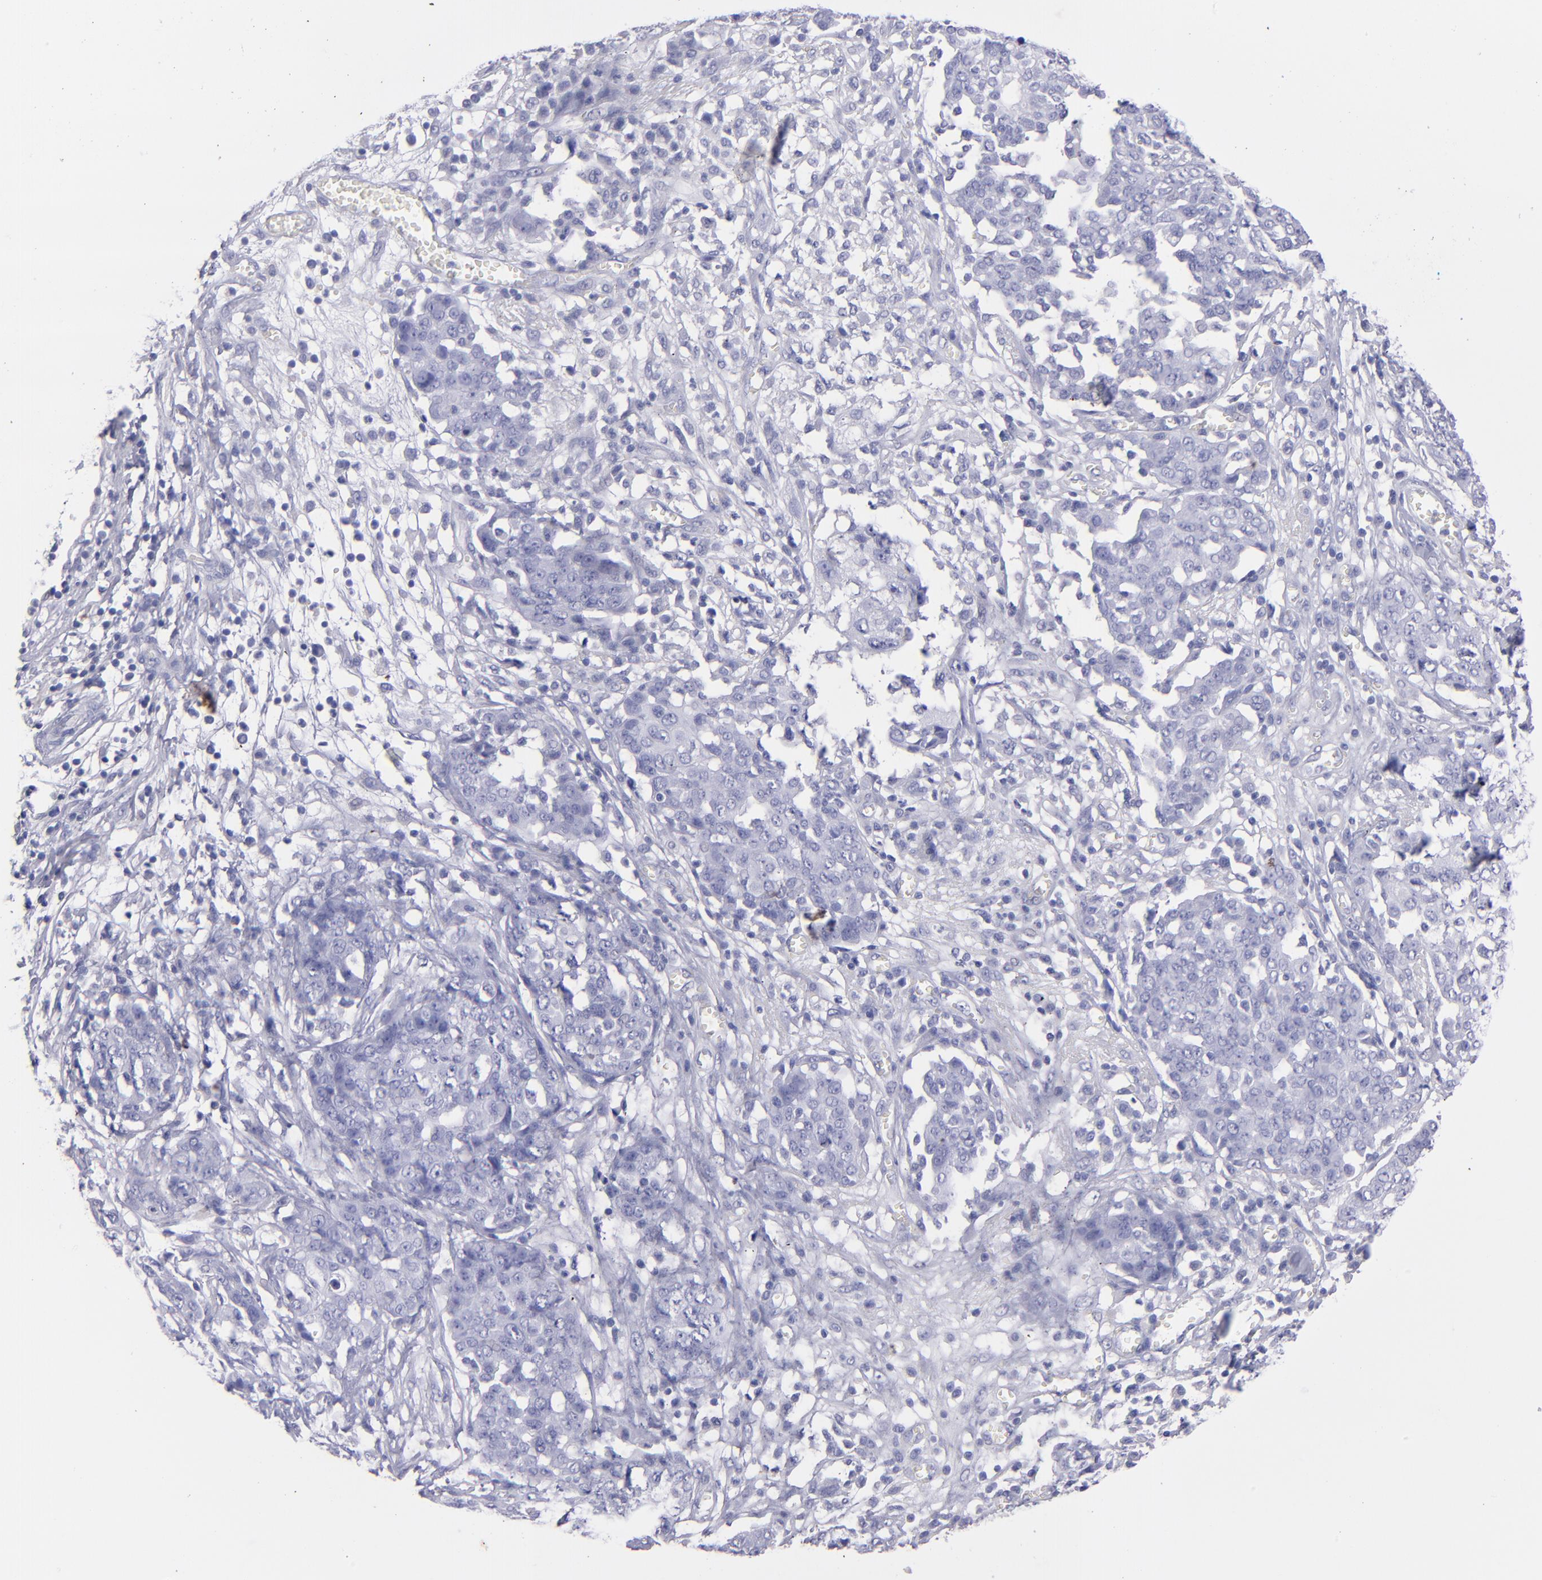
{"staining": {"intensity": "negative", "quantity": "none", "location": "none"}, "tissue": "ovarian cancer", "cell_type": "Tumor cells", "image_type": "cancer", "snomed": [{"axis": "morphology", "description": "Cystadenocarcinoma, serous, NOS"}, {"axis": "topography", "description": "Soft tissue"}, {"axis": "topography", "description": "Ovary"}], "caption": "High power microscopy histopathology image of an immunohistochemistry photomicrograph of ovarian serous cystadenocarcinoma, revealing no significant expression in tumor cells.", "gene": "TG", "patient": {"sex": "female", "age": 57}}